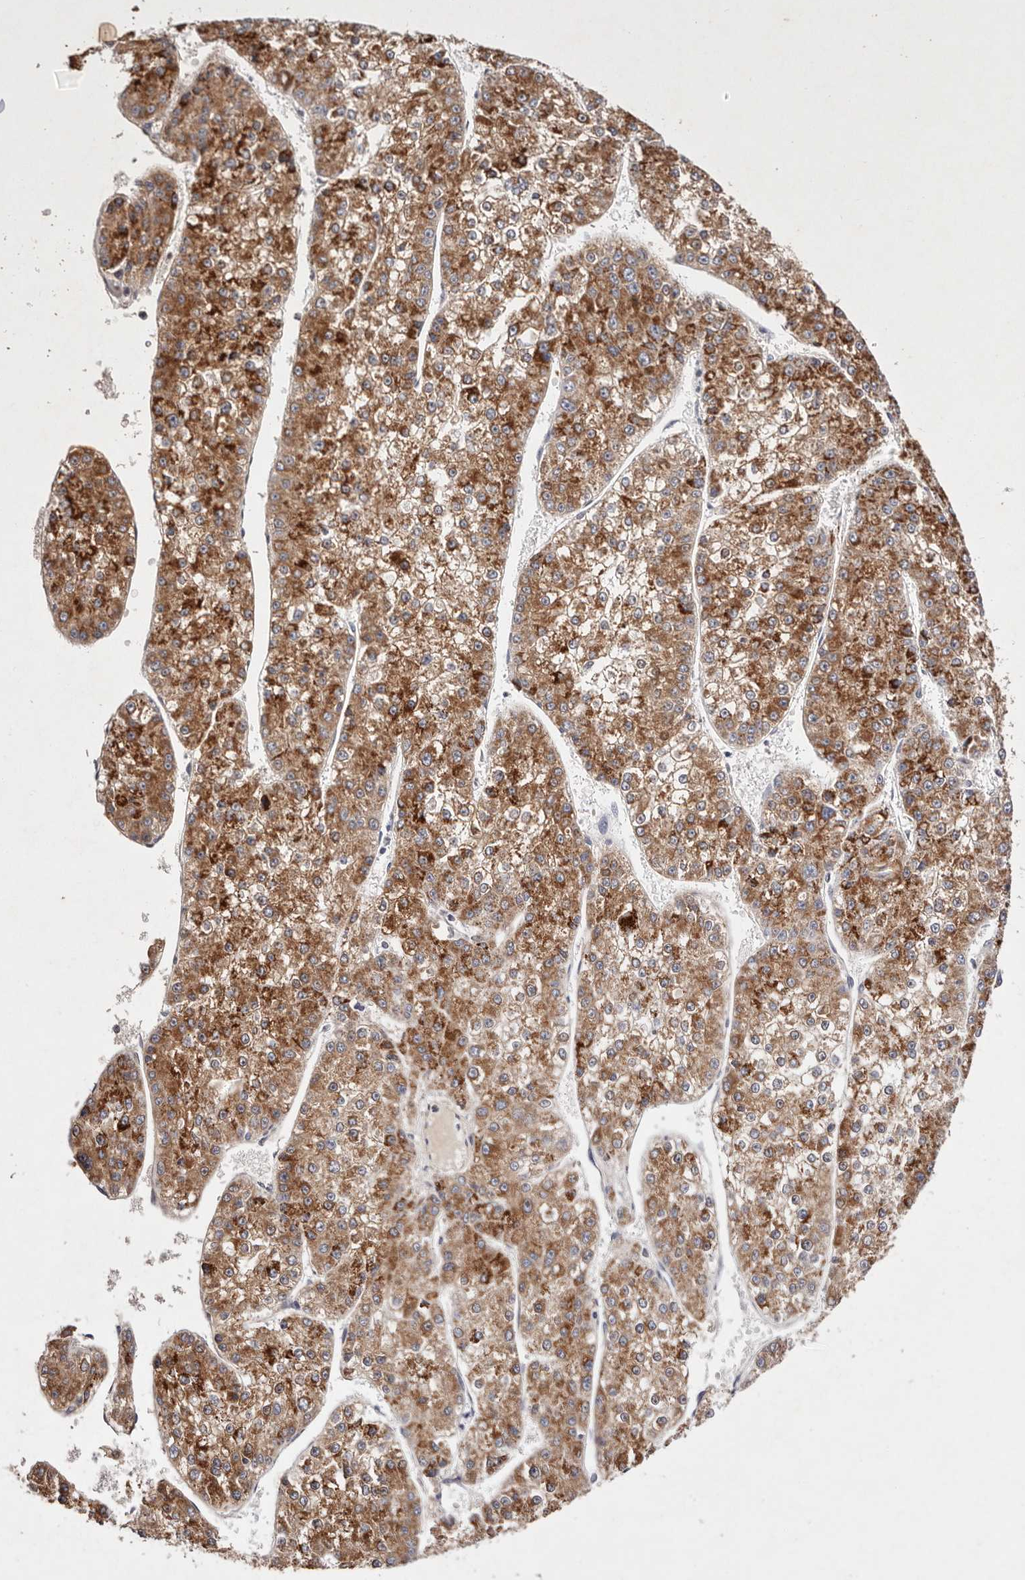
{"staining": {"intensity": "moderate", "quantity": ">75%", "location": "cytoplasmic/membranous"}, "tissue": "liver cancer", "cell_type": "Tumor cells", "image_type": "cancer", "snomed": [{"axis": "morphology", "description": "Carcinoma, Hepatocellular, NOS"}, {"axis": "topography", "description": "Liver"}], "caption": "Protein expression by immunohistochemistry (IHC) exhibits moderate cytoplasmic/membranous positivity in approximately >75% of tumor cells in liver cancer (hepatocellular carcinoma).", "gene": "TSC2", "patient": {"sex": "female", "age": 73}}